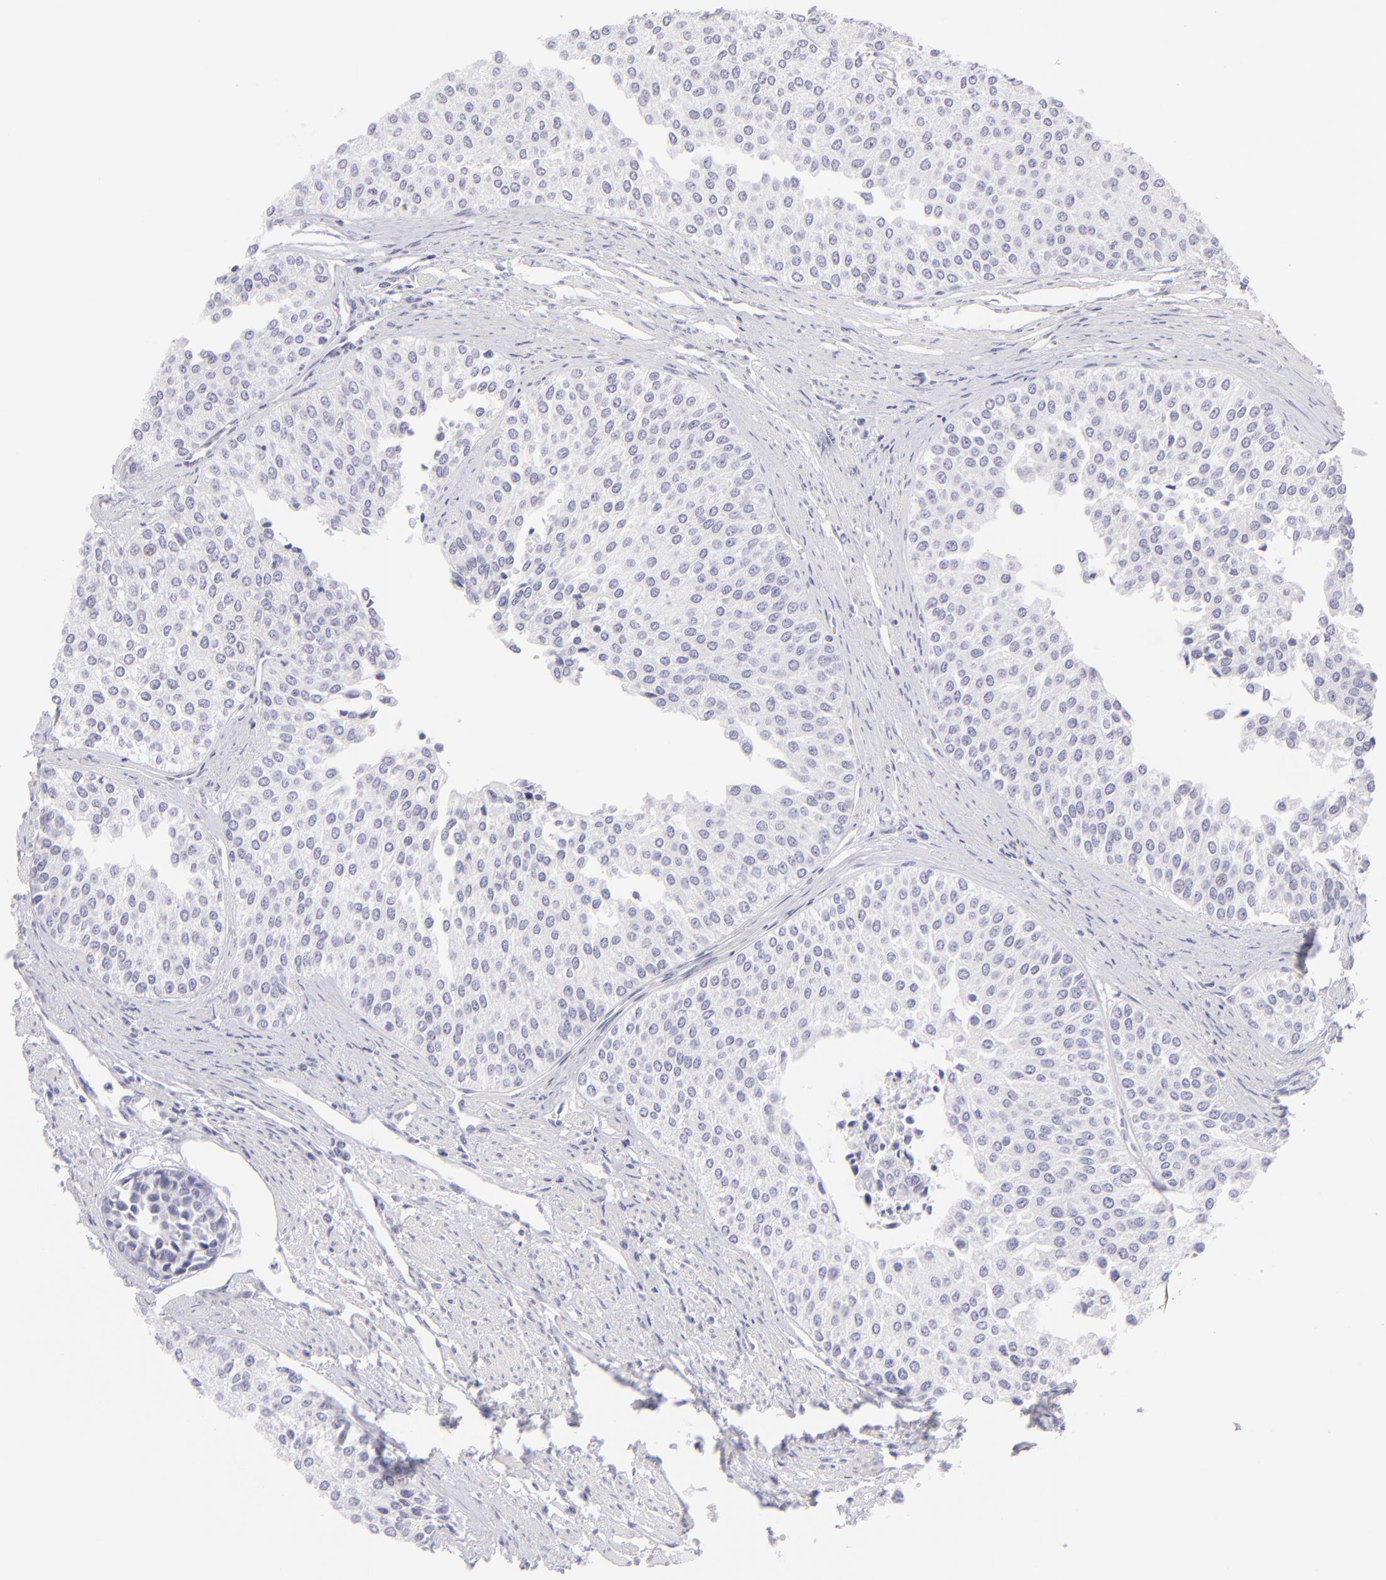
{"staining": {"intensity": "negative", "quantity": "none", "location": "none"}, "tissue": "urothelial cancer", "cell_type": "Tumor cells", "image_type": "cancer", "snomed": [{"axis": "morphology", "description": "Urothelial carcinoma, Low grade"}, {"axis": "topography", "description": "Urinary bladder"}], "caption": "Protein analysis of urothelial cancer reveals no significant positivity in tumor cells. Brightfield microscopy of IHC stained with DAB (brown) and hematoxylin (blue), captured at high magnification.", "gene": "FCER2", "patient": {"sex": "female", "age": 73}}